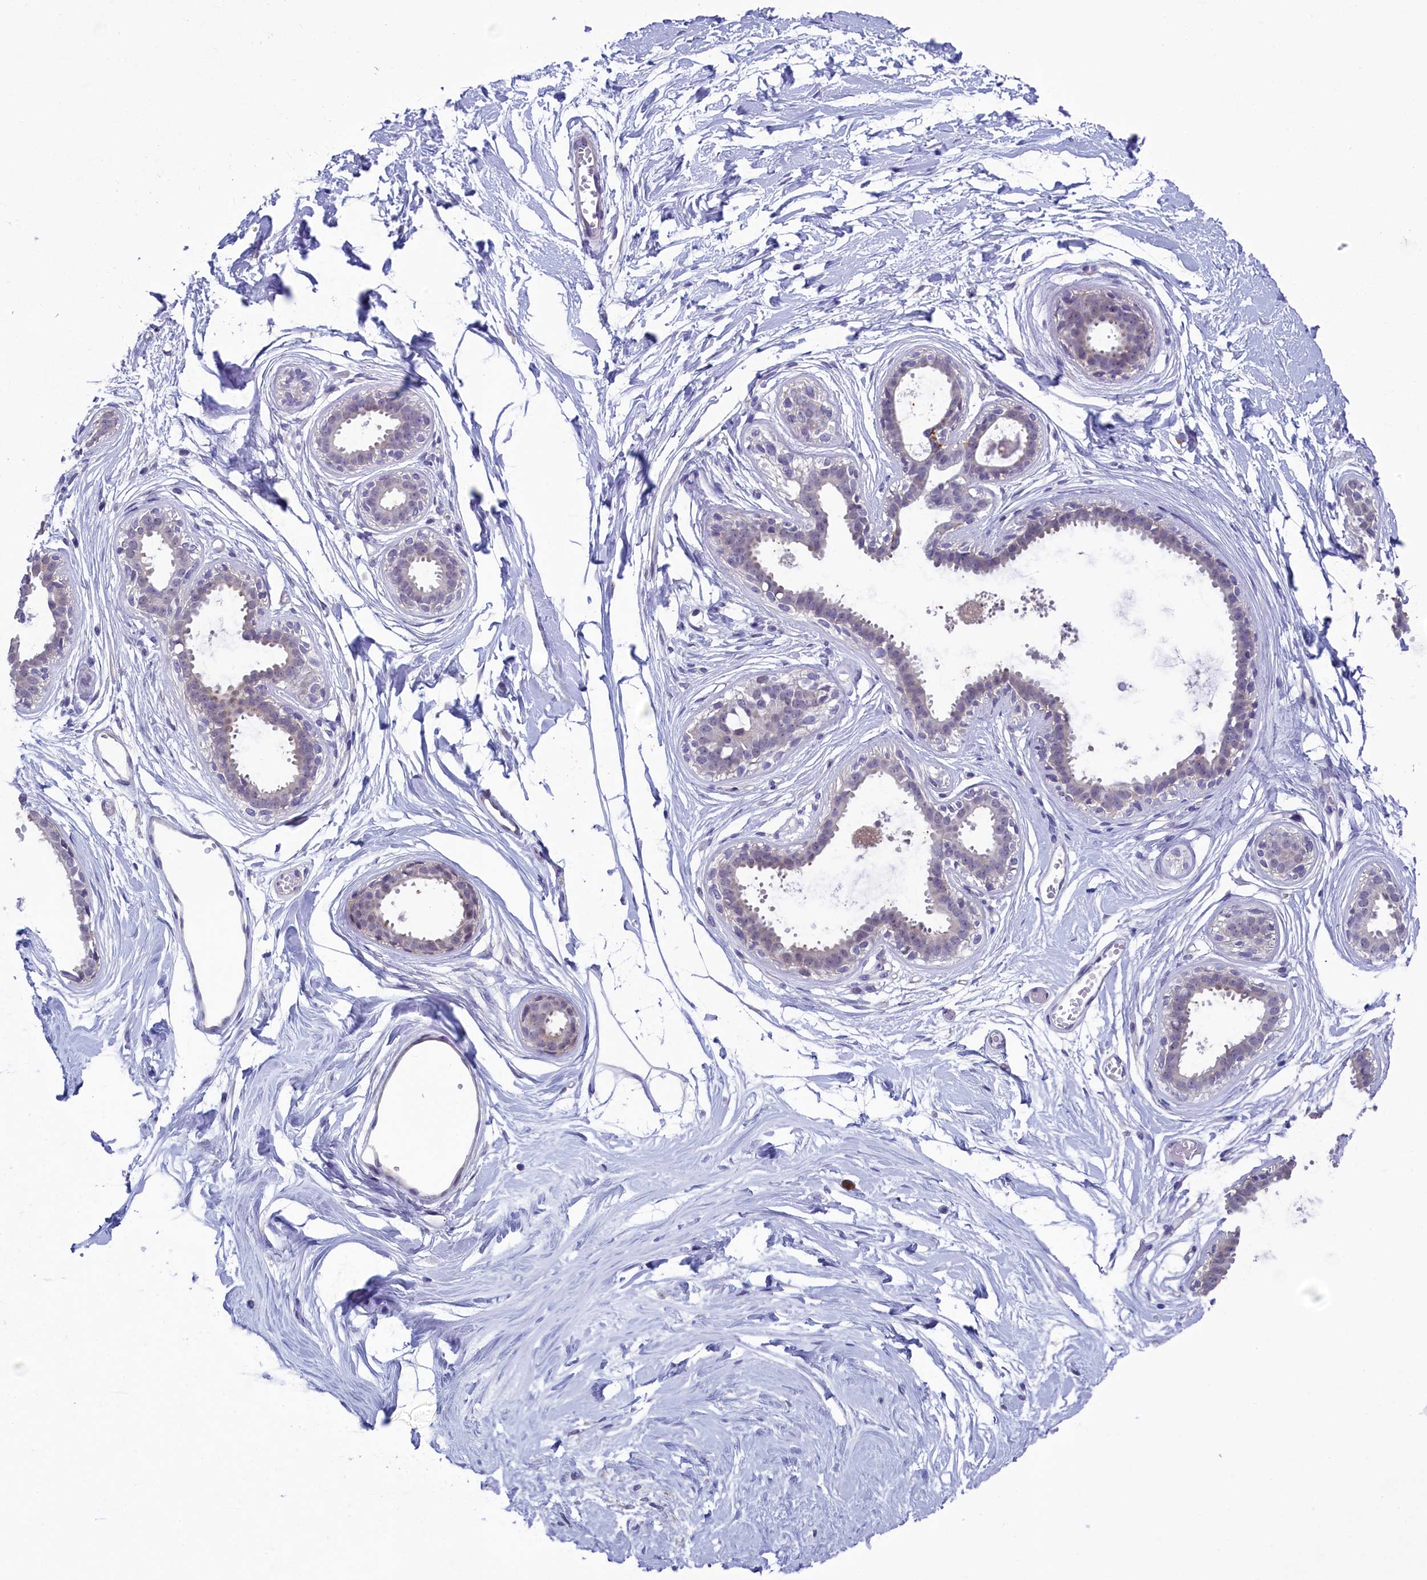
{"staining": {"intensity": "negative", "quantity": "none", "location": "none"}, "tissue": "breast", "cell_type": "Adipocytes", "image_type": "normal", "snomed": [{"axis": "morphology", "description": "Normal tissue, NOS"}, {"axis": "topography", "description": "Breast"}], "caption": "High magnification brightfield microscopy of benign breast stained with DAB (3,3'-diaminobenzidine) (brown) and counterstained with hematoxylin (blue): adipocytes show no significant positivity.", "gene": "CNEP1R1", "patient": {"sex": "female", "age": 45}}